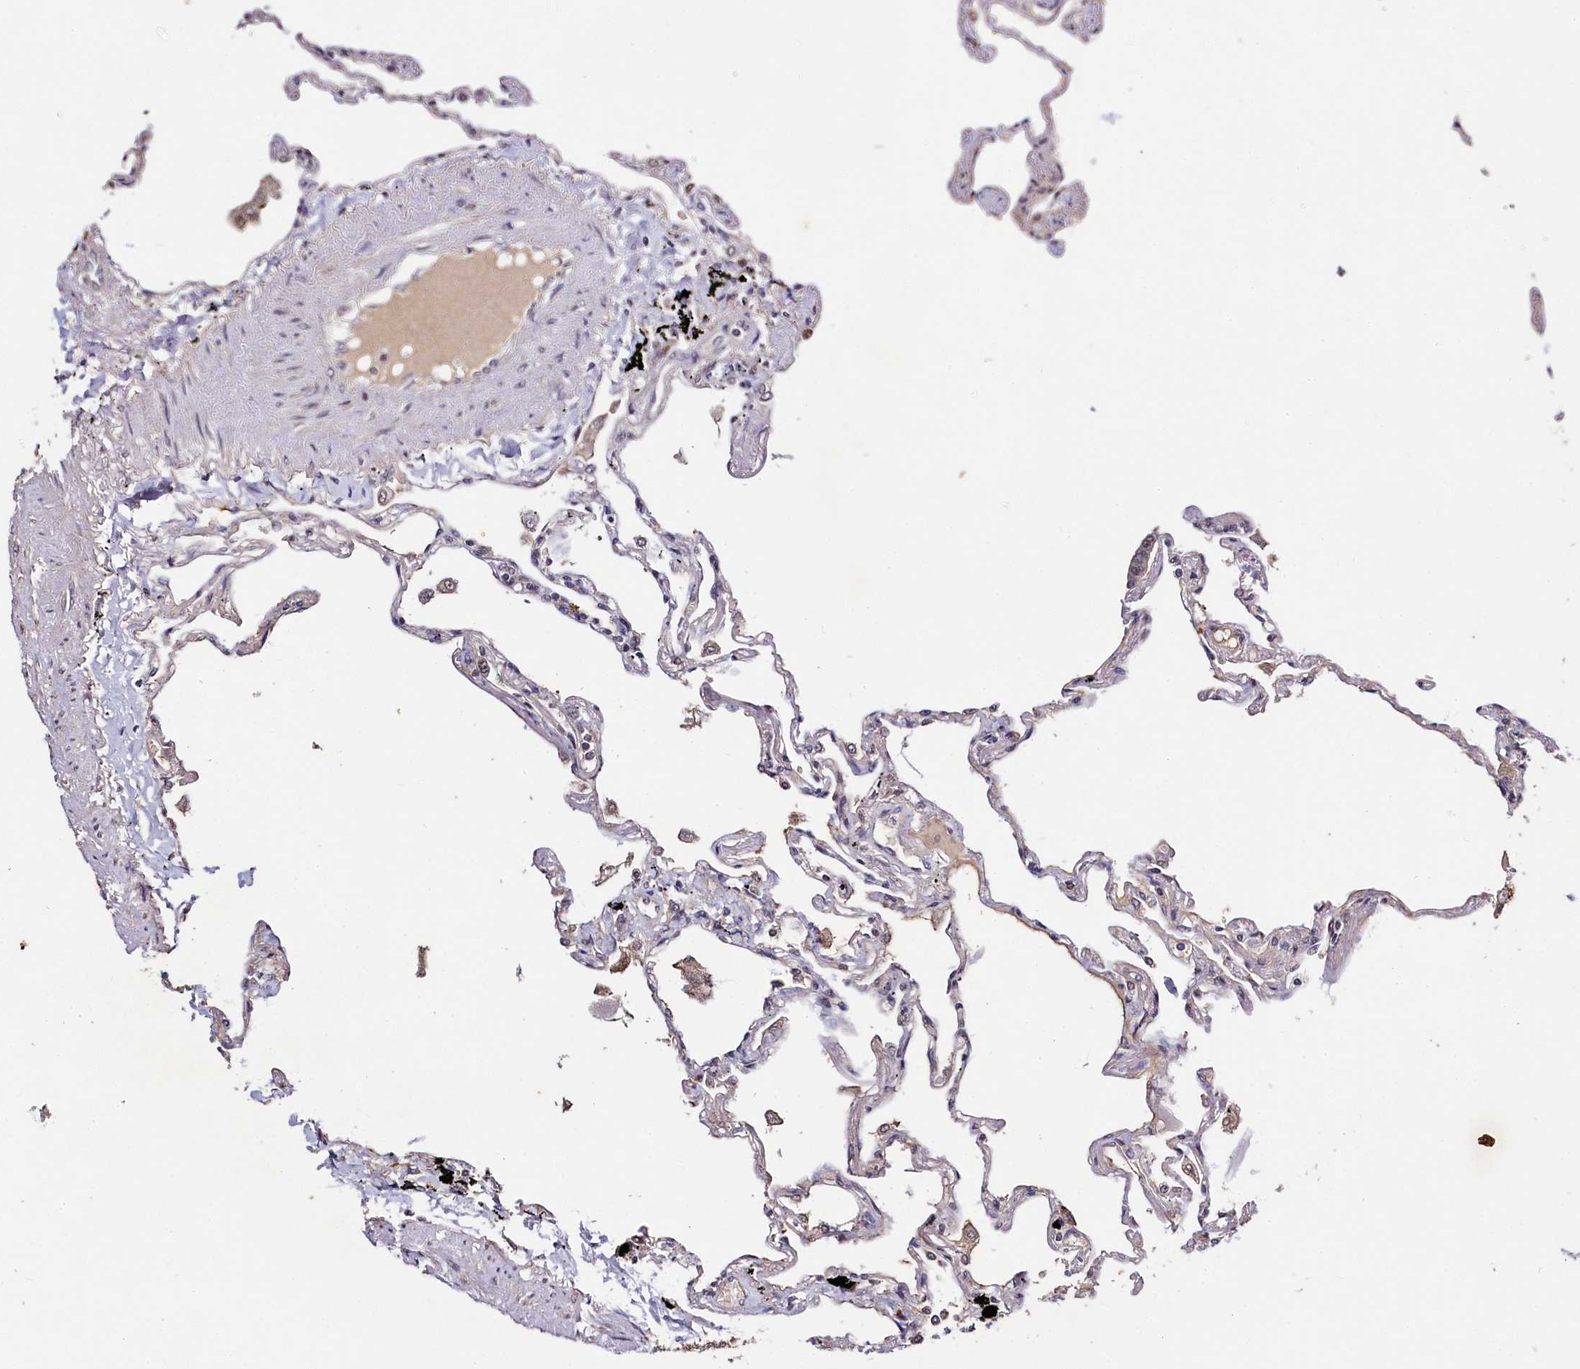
{"staining": {"intensity": "moderate", "quantity": "<25%", "location": "nuclear"}, "tissue": "lung", "cell_type": "Alveolar cells", "image_type": "normal", "snomed": [{"axis": "morphology", "description": "Normal tissue, NOS"}, {"axis": "topography", "description": "Lung"}], "caption": "Immunohistochemical staining of normal lung exhibits <25% levels of moderate nuclear protein expression in approximately <25% of alveolar cells. (DAB (3,3'-diaminobenzidine) IHC with brightfield microscopy, high magnification).", "gene": "SEC24C", "patient": {"sex": "female", "age": 67}}